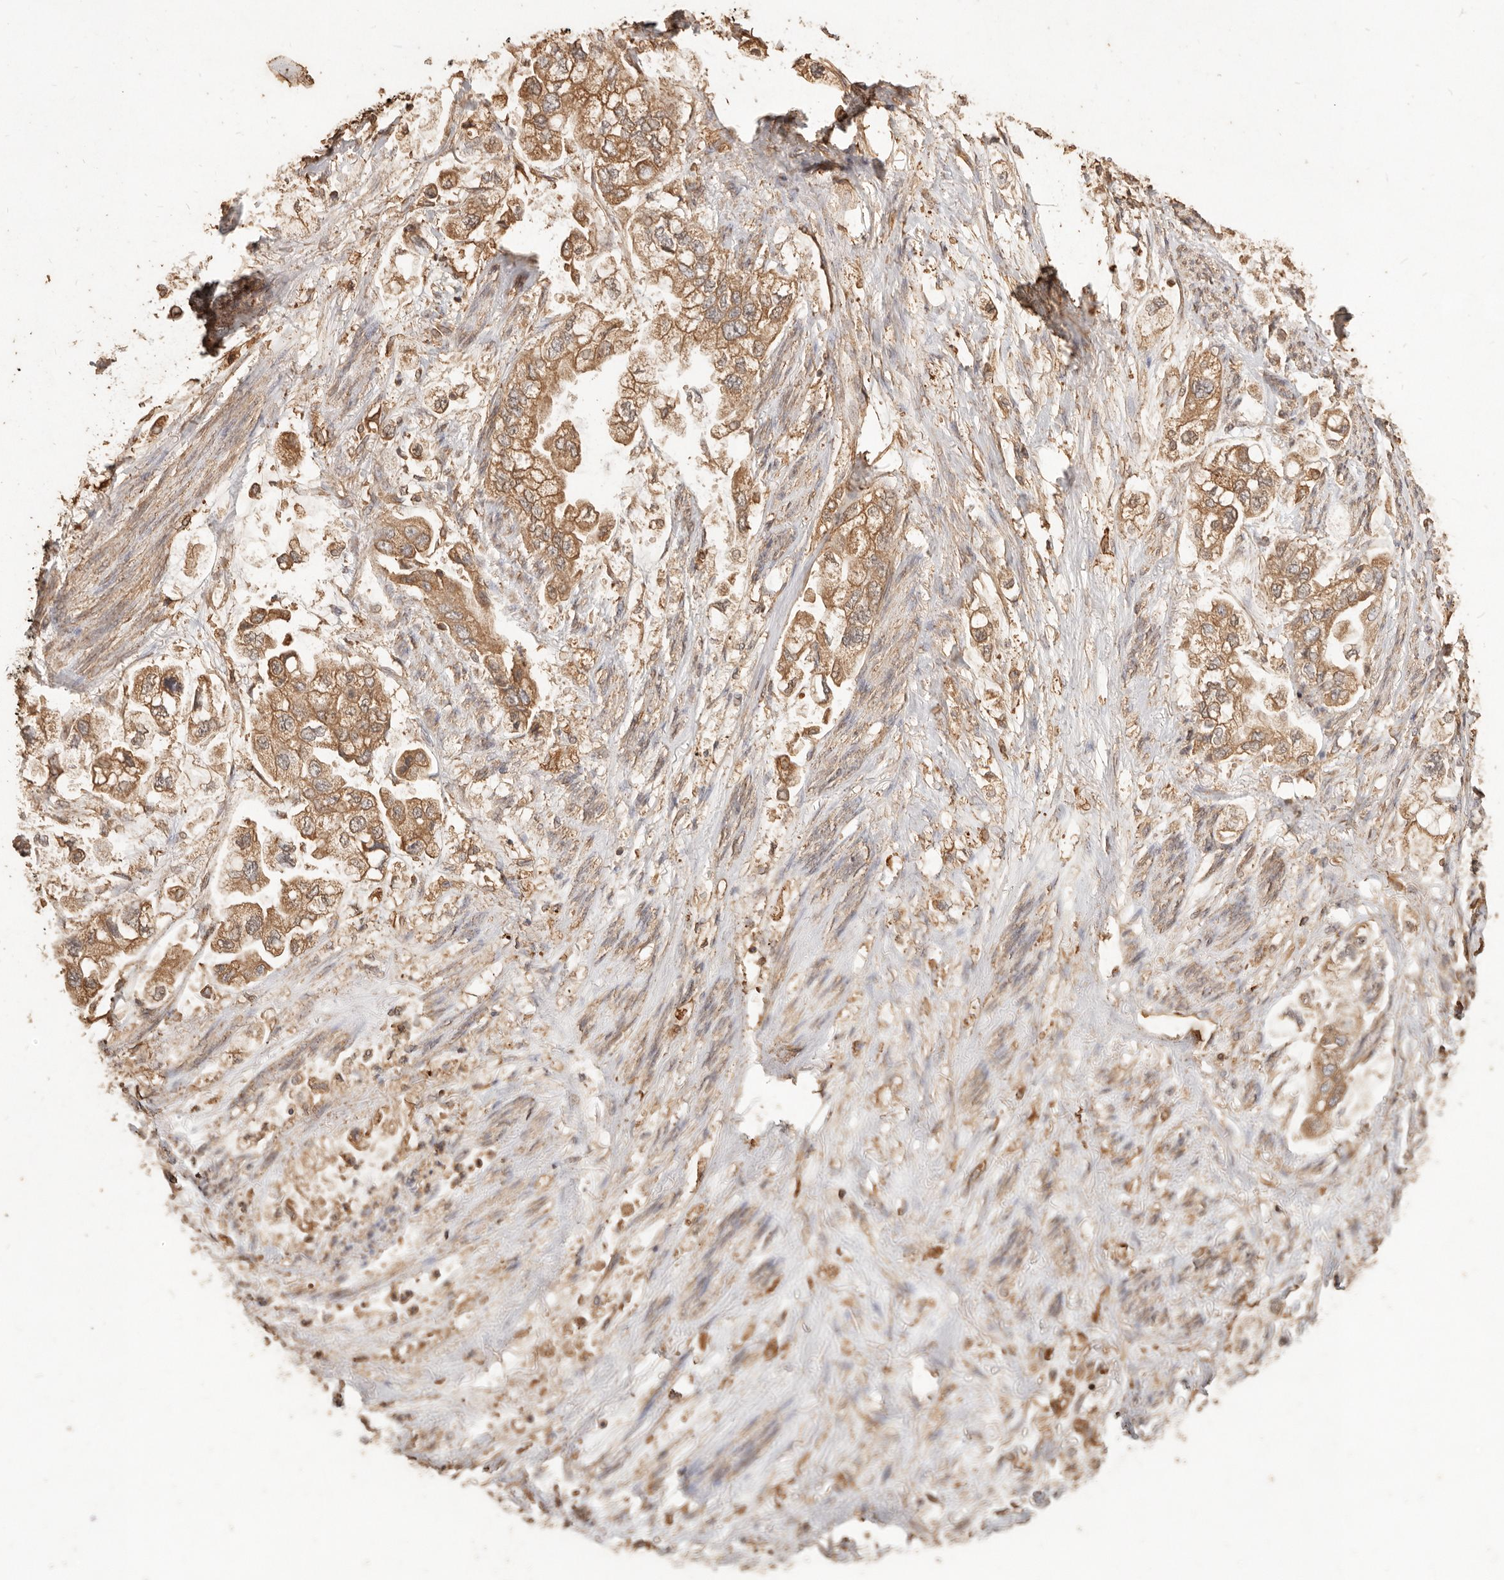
{"staining": {"intensity": "moderate", "quantity": ">75%", "location": "cytoplasmic/membranous"}, "tissue": "stomach cancer", "cell_type": "Tumor cells", "image_type": "cancer", "snomed": [{"axis": "morphology", "description": "Adenocarcinoma, NOS"}, {"axis": "topography", "description": "Stomach"}], "caption": "Stomach adenocarcinoma tissue displays moderate cytoplasmic/membranous staining in approximately >75% of tumor cells", "gene": "FAM180B", "patient": {"sex": "male", "age": 62}}